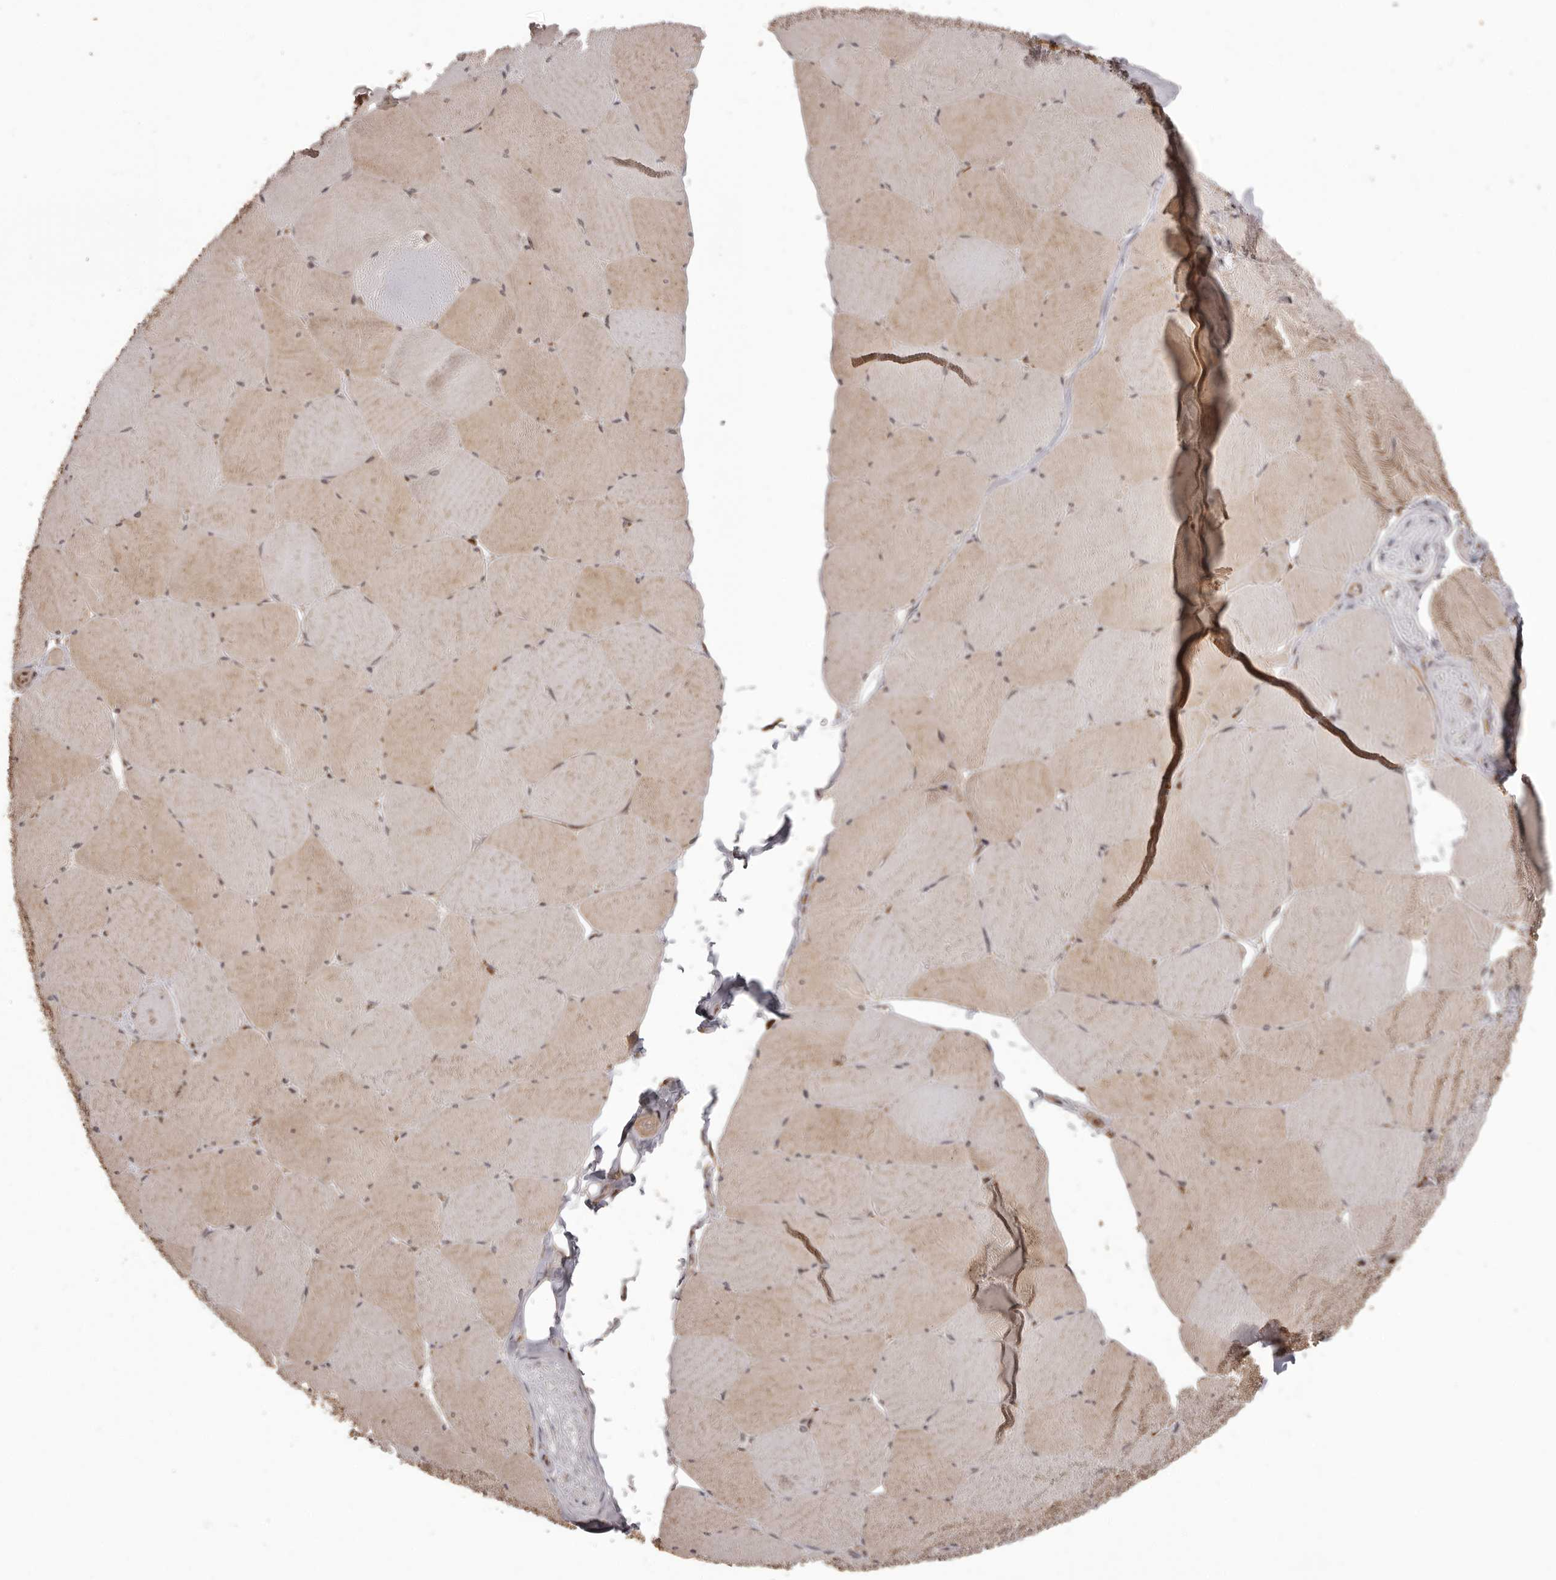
{"staining": {"intensity": "weak", "quantity": "25%-75%", "location": "cytoplasmic/membranous"}, "tissue": "skeletal muscle", "cell_type": "Myocytes", "image_type": "normal", "snomed": [{"axis": "morphology", "description": "Normal tissue, NOS"}, {"axis": "topography", "description": "Skeletal muscle"}, {"axis": "topography", "description": "Head-Neck"}], "caption": "Immunohistochemistry (IHC) micrograph of unremarkable skeletal muscle: human skeletal muscle stained using IHC reveals low levels of weak protein expression localized specifically in the cytoplasmic/membranous of myocytes, appearing as a cytoplasmic/membranous brown color.", "gene": "IL32", "patient": {"sex": "male", "age": 66}}